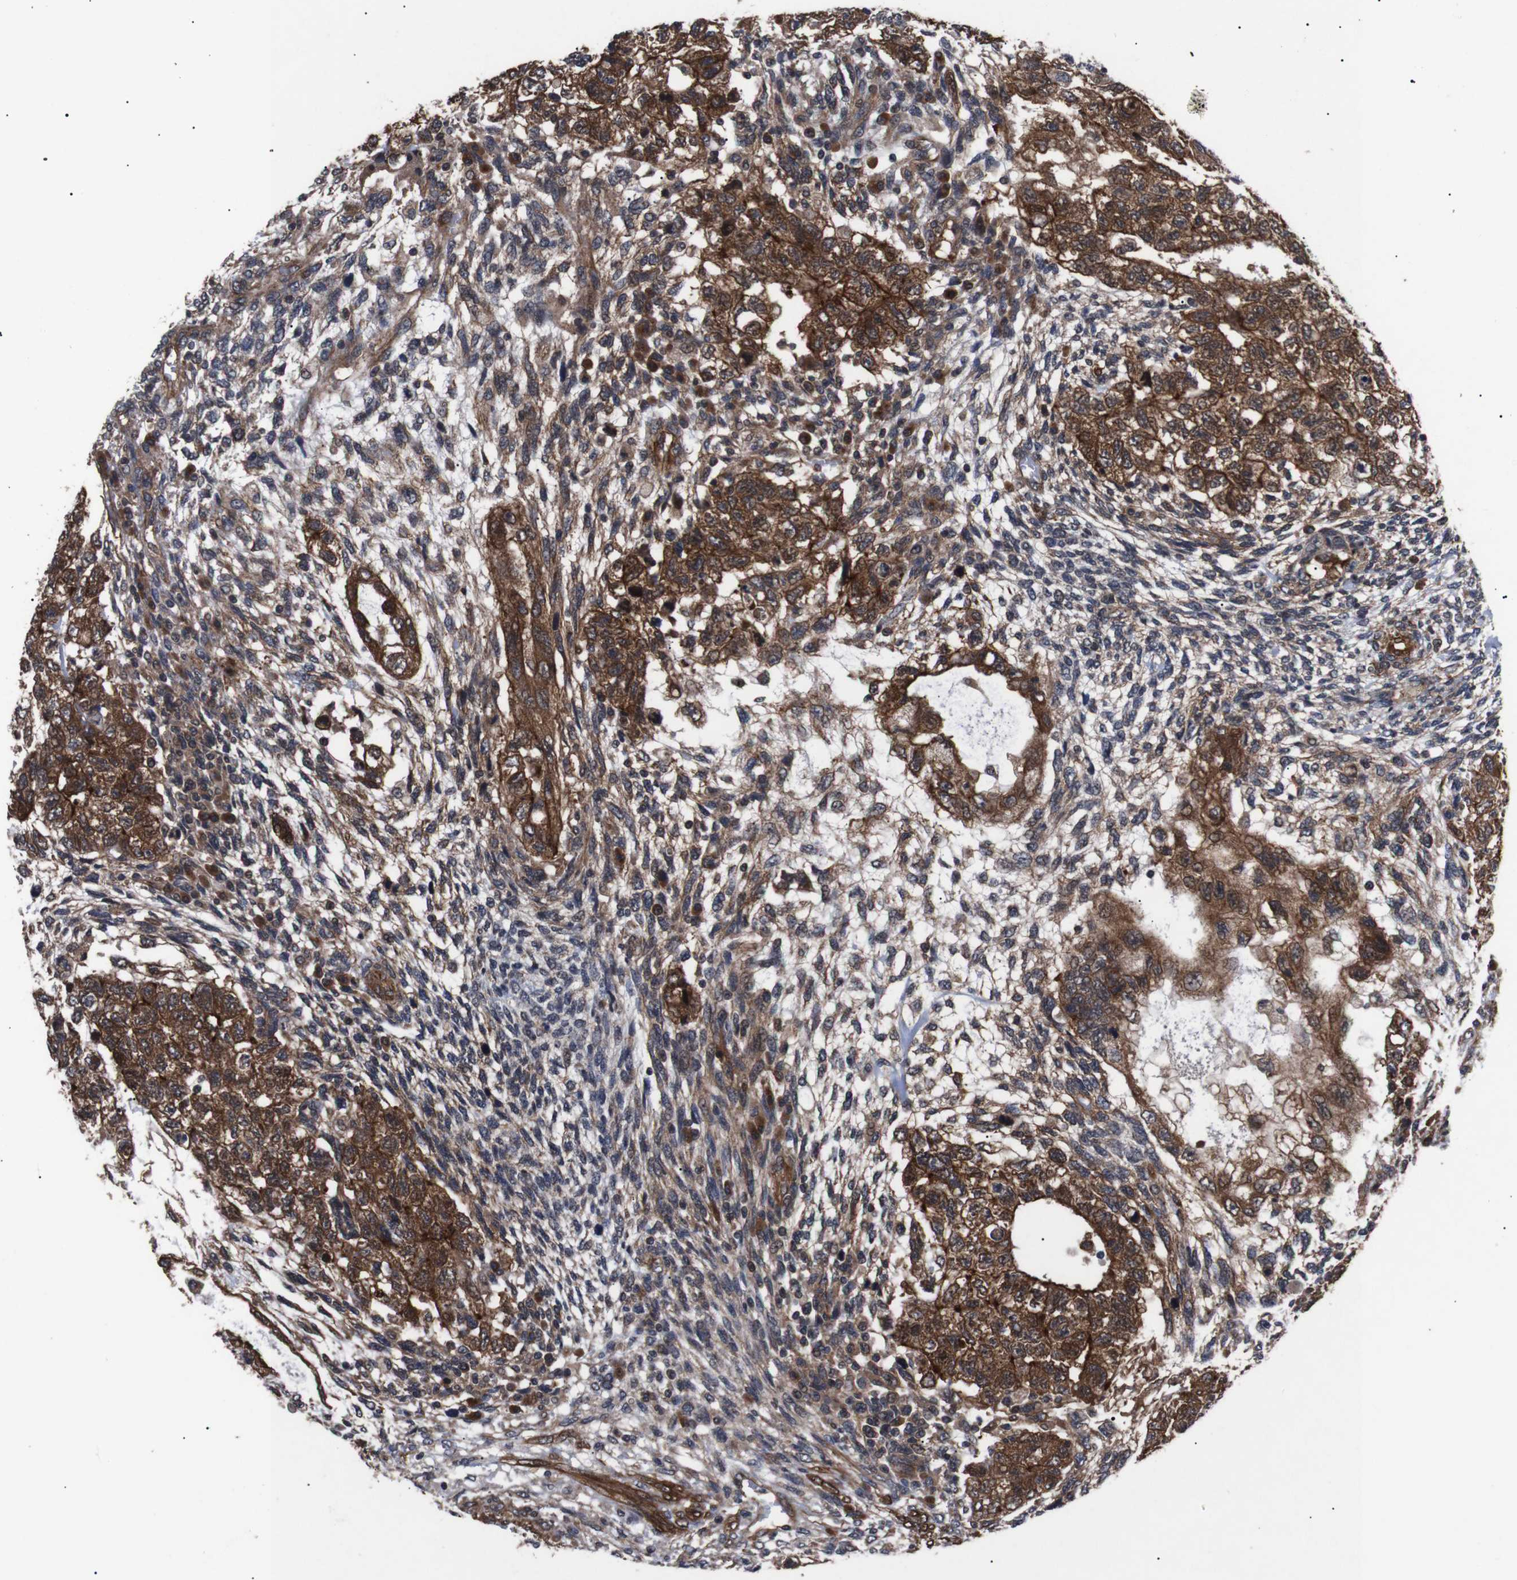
{"staining": {"intensity": "strong", "quantity": ">75%", "location": "cytoplasmic/membranous"}, "tissue": "testis cancer", "cell_type": "Tumor cells", "image_type": "cancer", "snomed": [{"axis": "morphology", "description": "Normal tissue, NOS"}, {"axis": "morphology", "description": "Carcinoma, Embryonal, NOS"}, {"axis": "topography", "description": "Testis"}], "caption": "This histopathology image displays immunohistochemistry staining of testis embryonal carcinoma, with high strong cytoplasmic/membranous expression in about >75% of tumor cells.", "gene": "PAWR", "patient": {"sex": "male", "age": 36}}